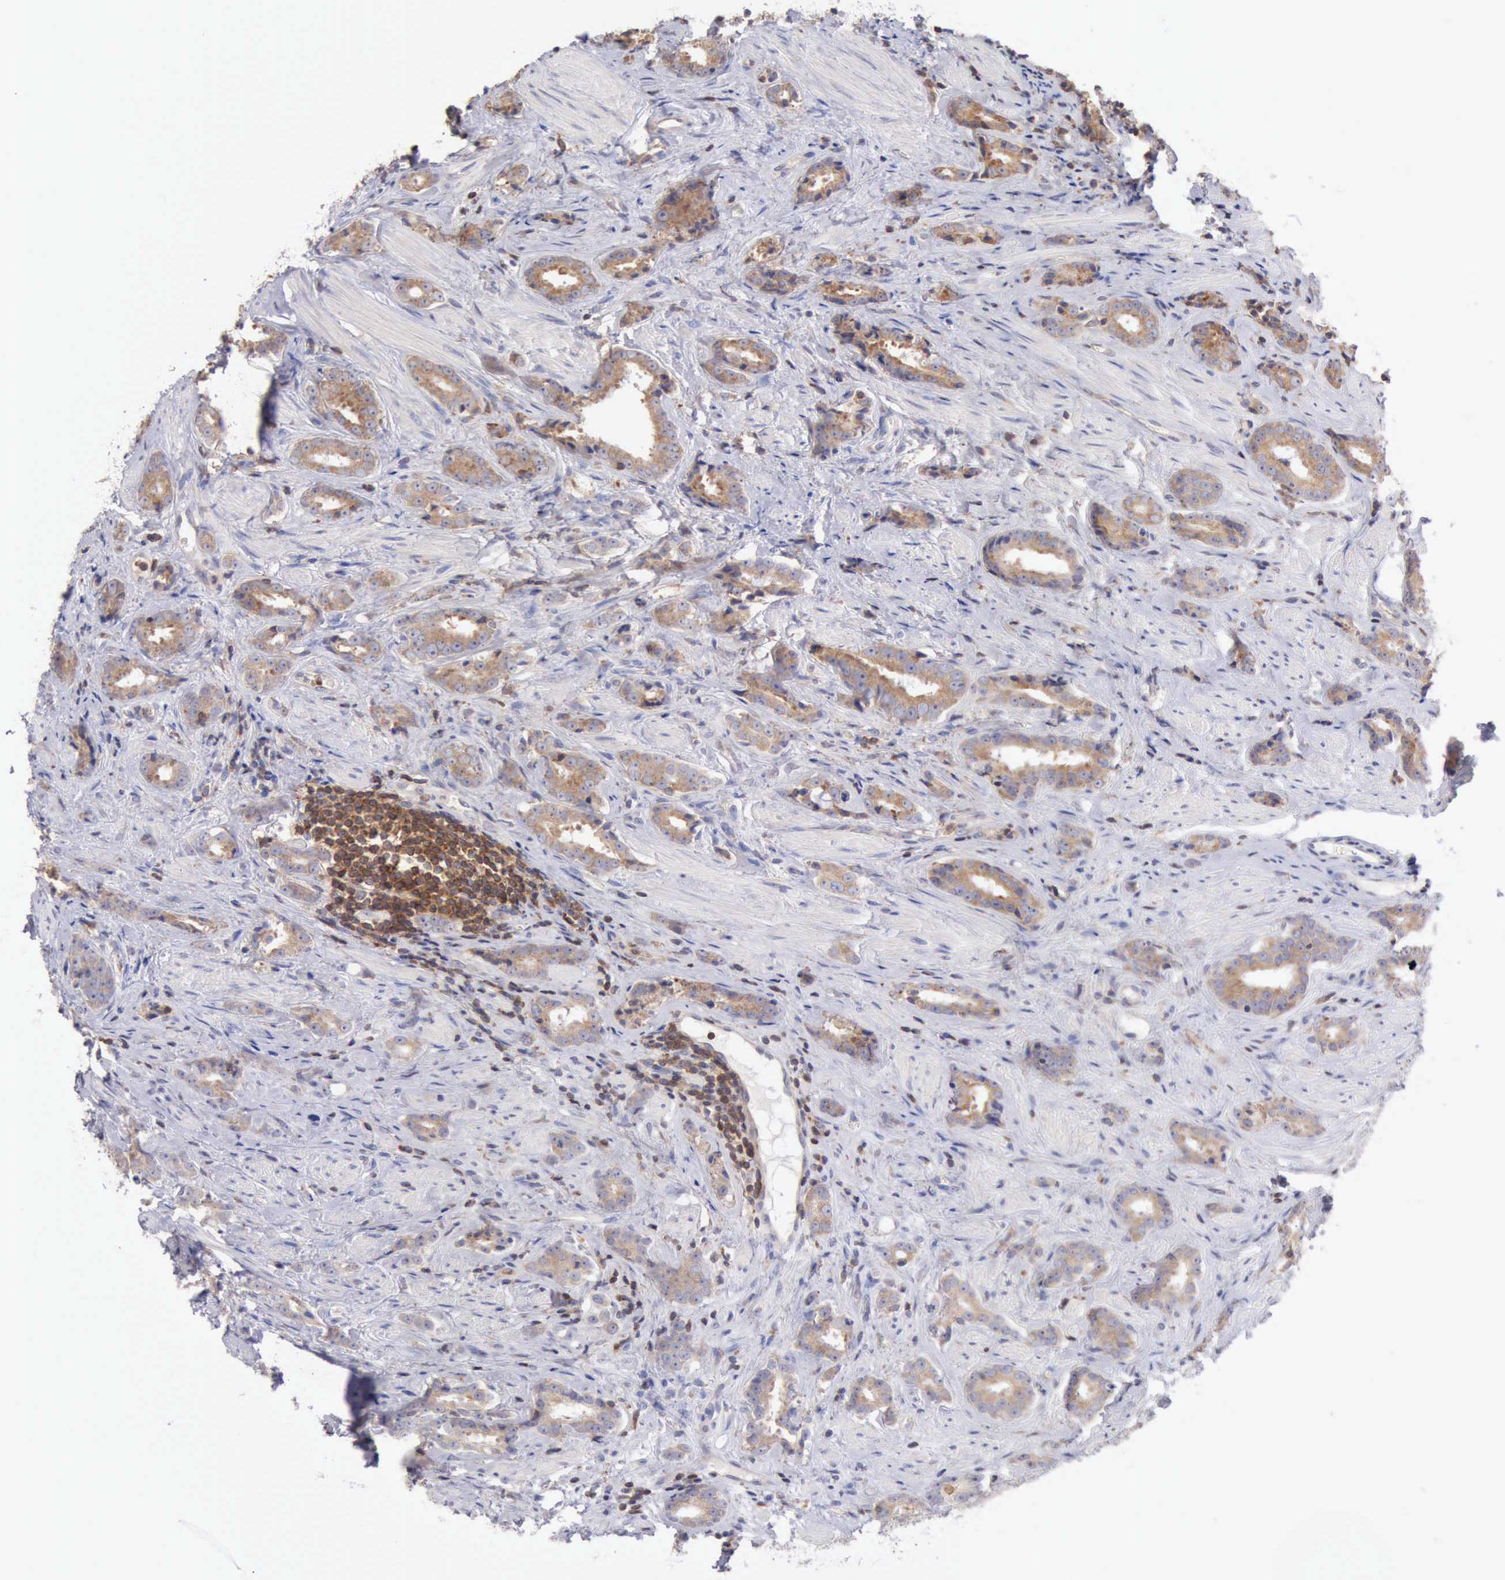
{"staining": {"intensity": "weak", "quantity": ">75%", "location": "cytoplasmic/membranous"}, "tissue": "prostate cancer", "cell_type": "Tumor cells", "image_type": "cancer", "snomed": [{"axis": "morphology", "description": "Adenocarcinoma, Medium grade"}, {"axis": "topography", "description": "Prostate"}], "caption": "An image of human medium-grade adenocarcinoma (prostate) stained for a protein displays weak cytoplasmic/membranous brown staining in tumor cells.", "gene": "SASH3", "patient": {"sex": "male", "age": 53}}